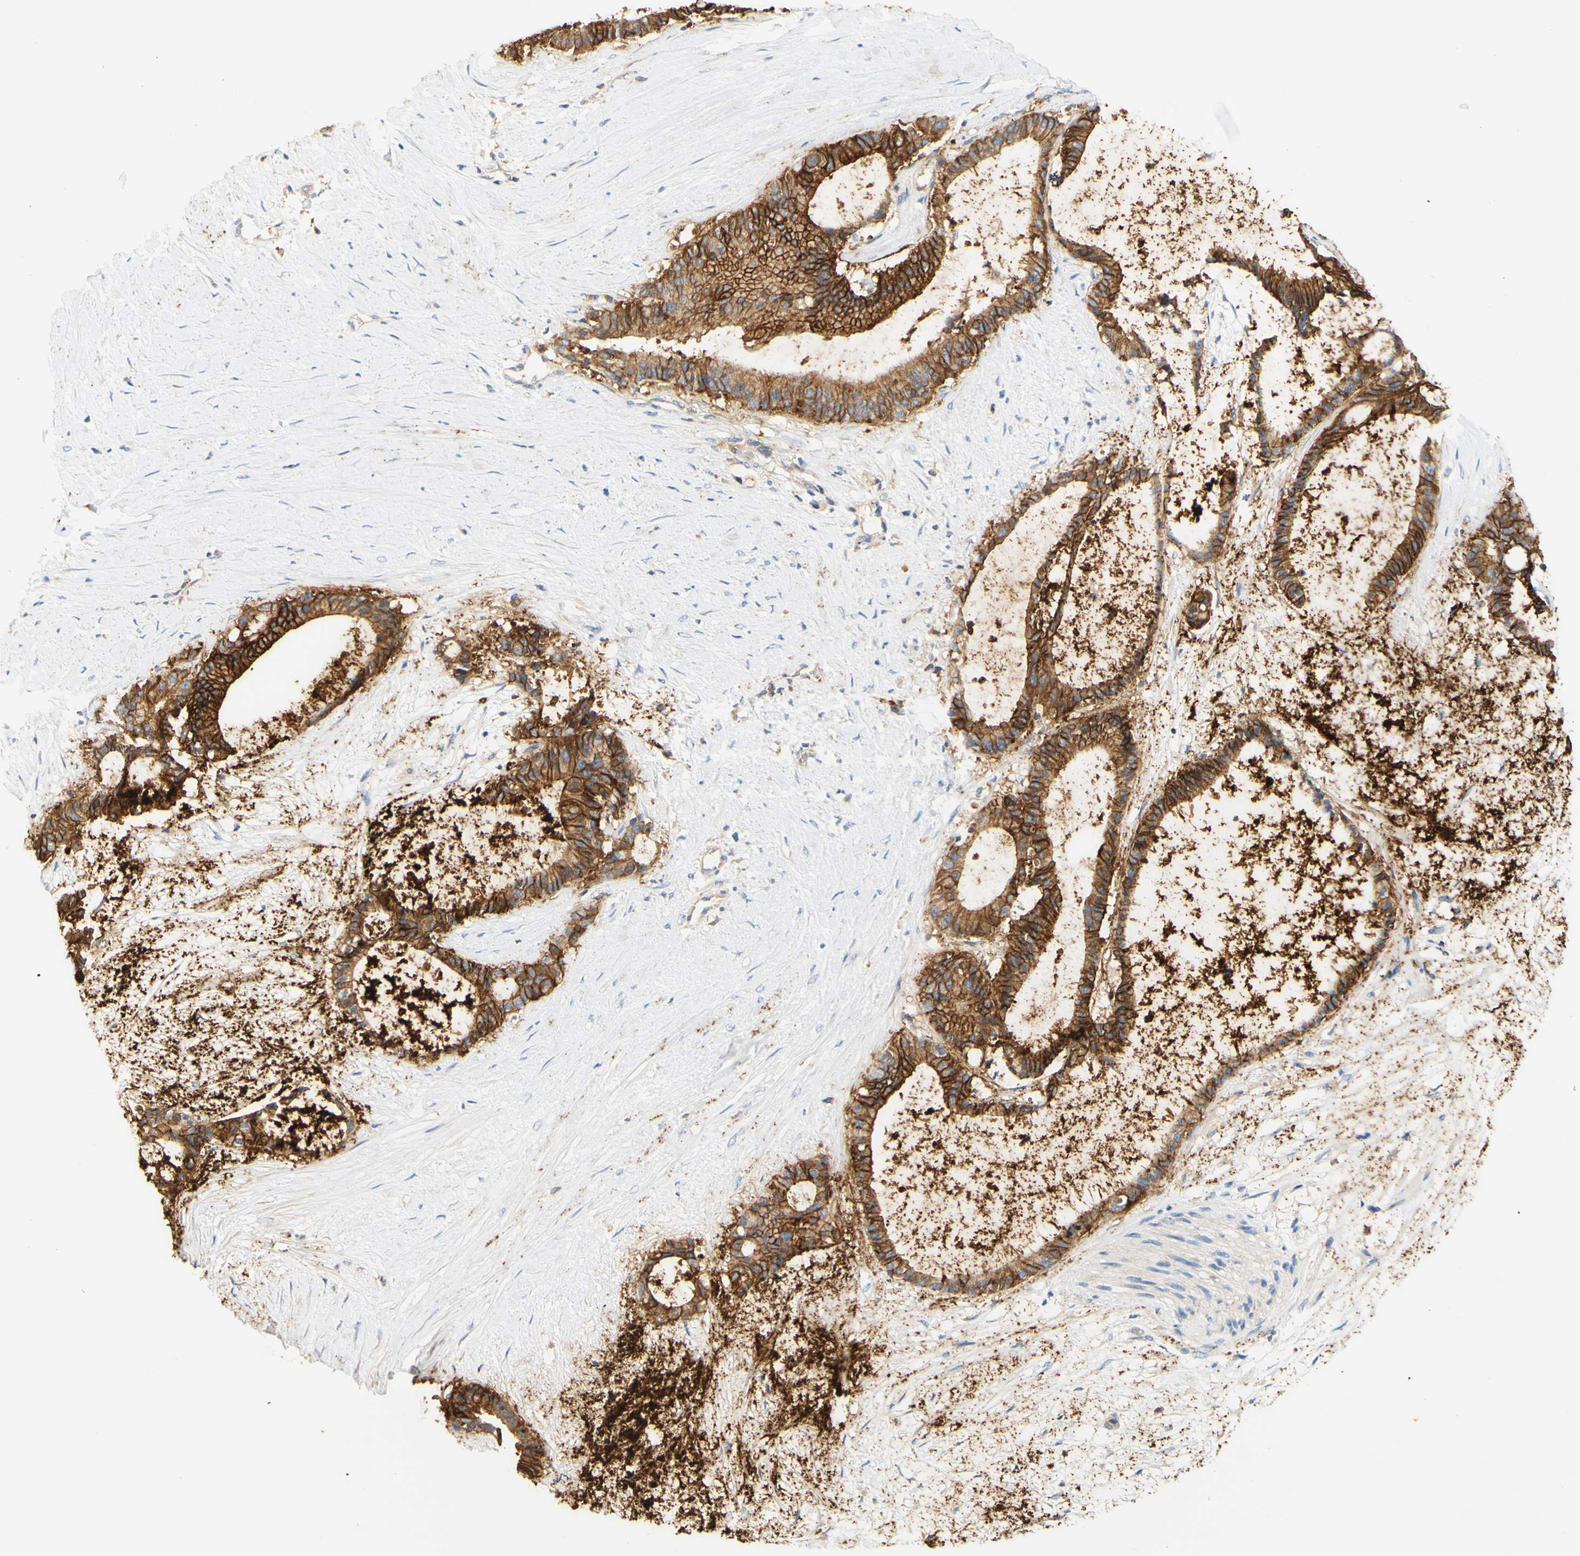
{"staining": {"intensity": "strong", "quantity": ">75%", "location": "cytoplasmic/membranous"}, "tissue": "liver cancer", "cell_type": "Tumor cells", "image_type": "cancer", "snomed": [{"axis": "morphology", "description": "Cholangiocarcinoma"}, {"axis": "topography", "description": "Liver"}], "caption": "Immunohistochemical staining of liver cancer (cholangiocarcinoma) demonstrates strong cytoplasmic/membranous protein expression in about >75% of tumor cells.", "gene": "PCDH7", "patient": {"sex": "female", "age": 73}}